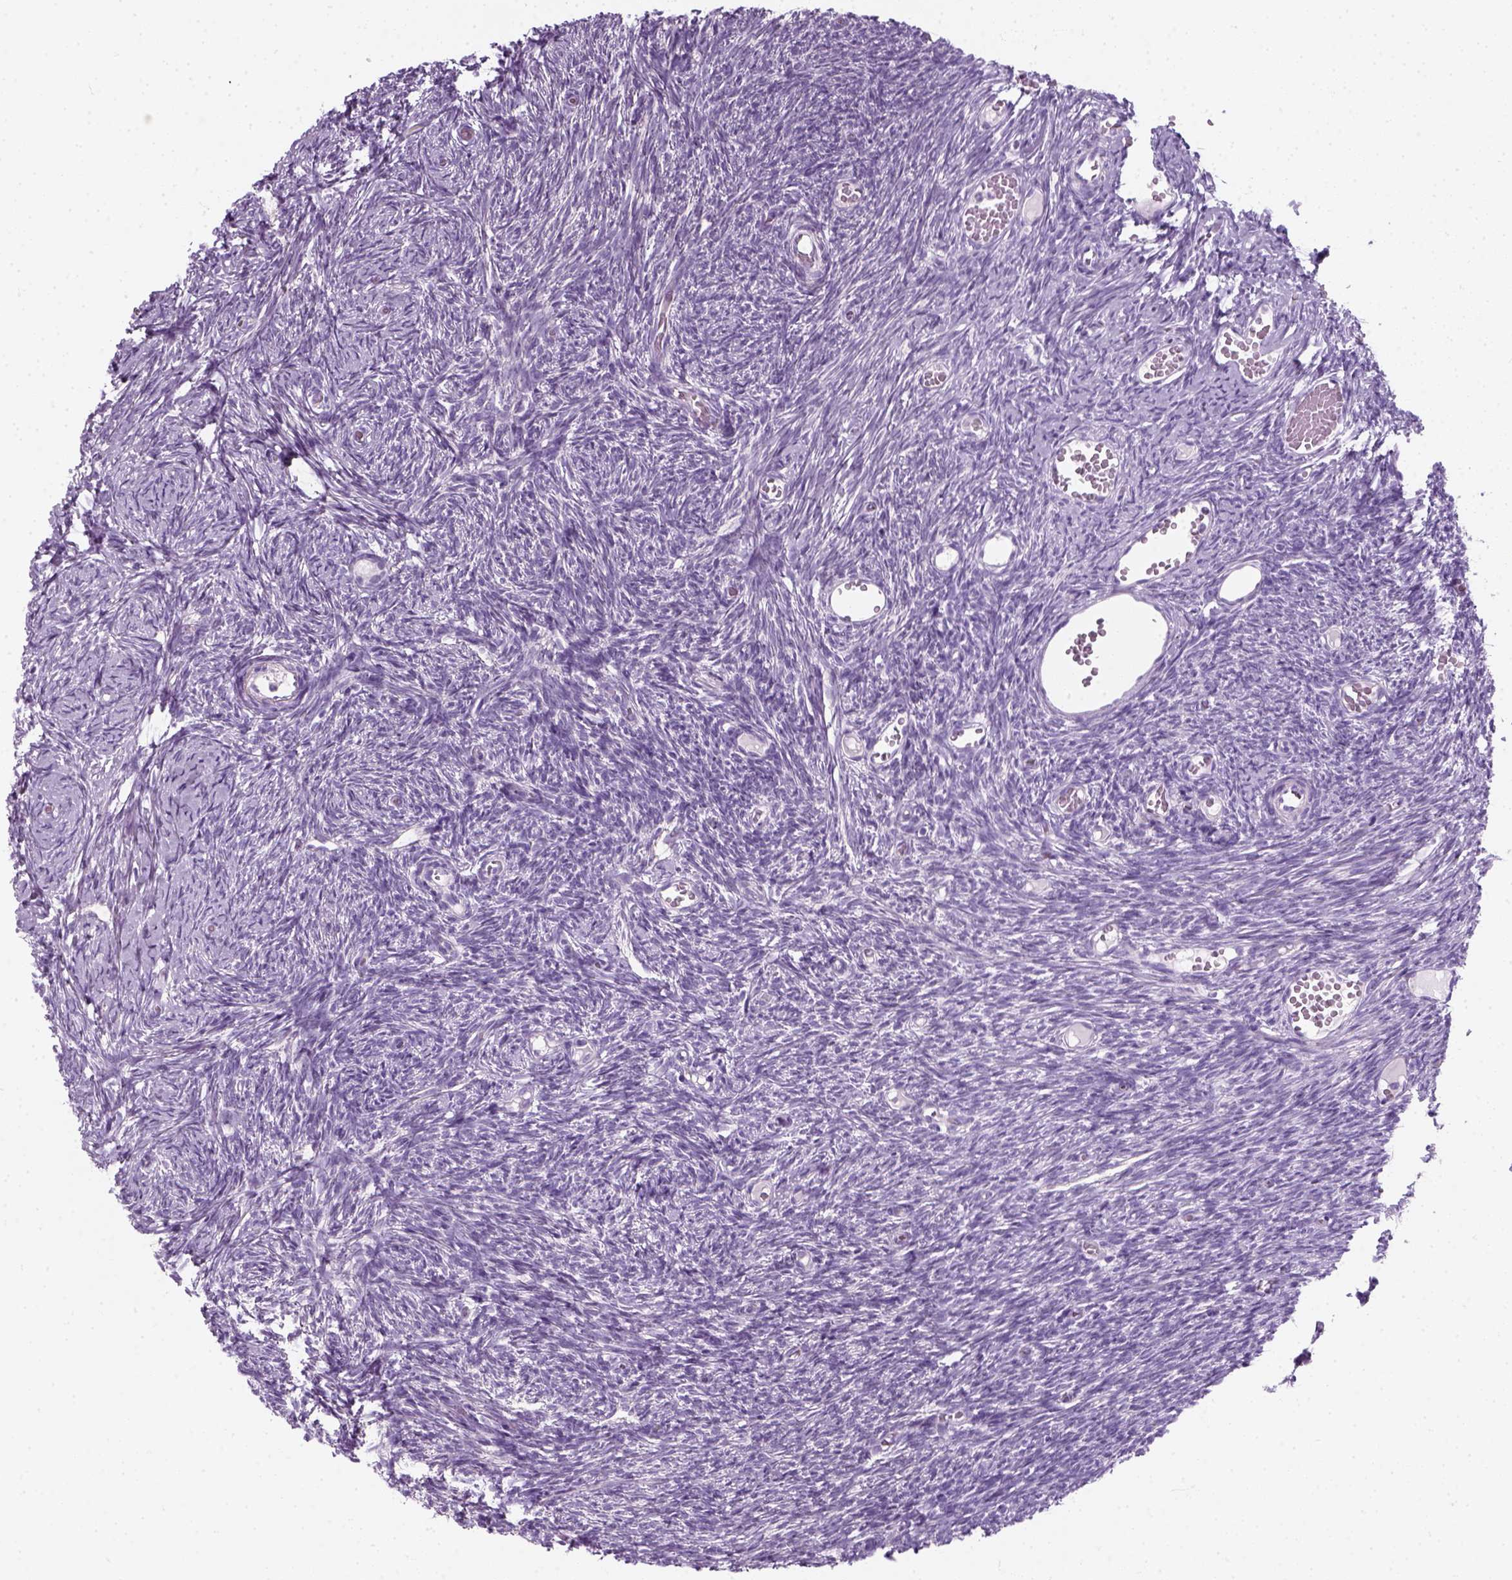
{"staining": {"intensity": "negative", "quantity": "none", "location": "none"}, "tissue": "ovary", "cell_type": "Ovarian stroma cells", "image_type": "normal", "snomed": [{"axis": "morphology", "description": "Normal tissue, NOS"}, {"axis": "topography", "description": "Ovary"}], "caption": "High magnification brightfield microscopy of normal ovary stained with DAB (3,3'-diaminobenzidine) (brown) and counterstained with hematoxylin (blue): ovarian stroma cells show no significant staining.", "gene": "SLC12A5", "patient": {"sex": "female", "age": 39}}